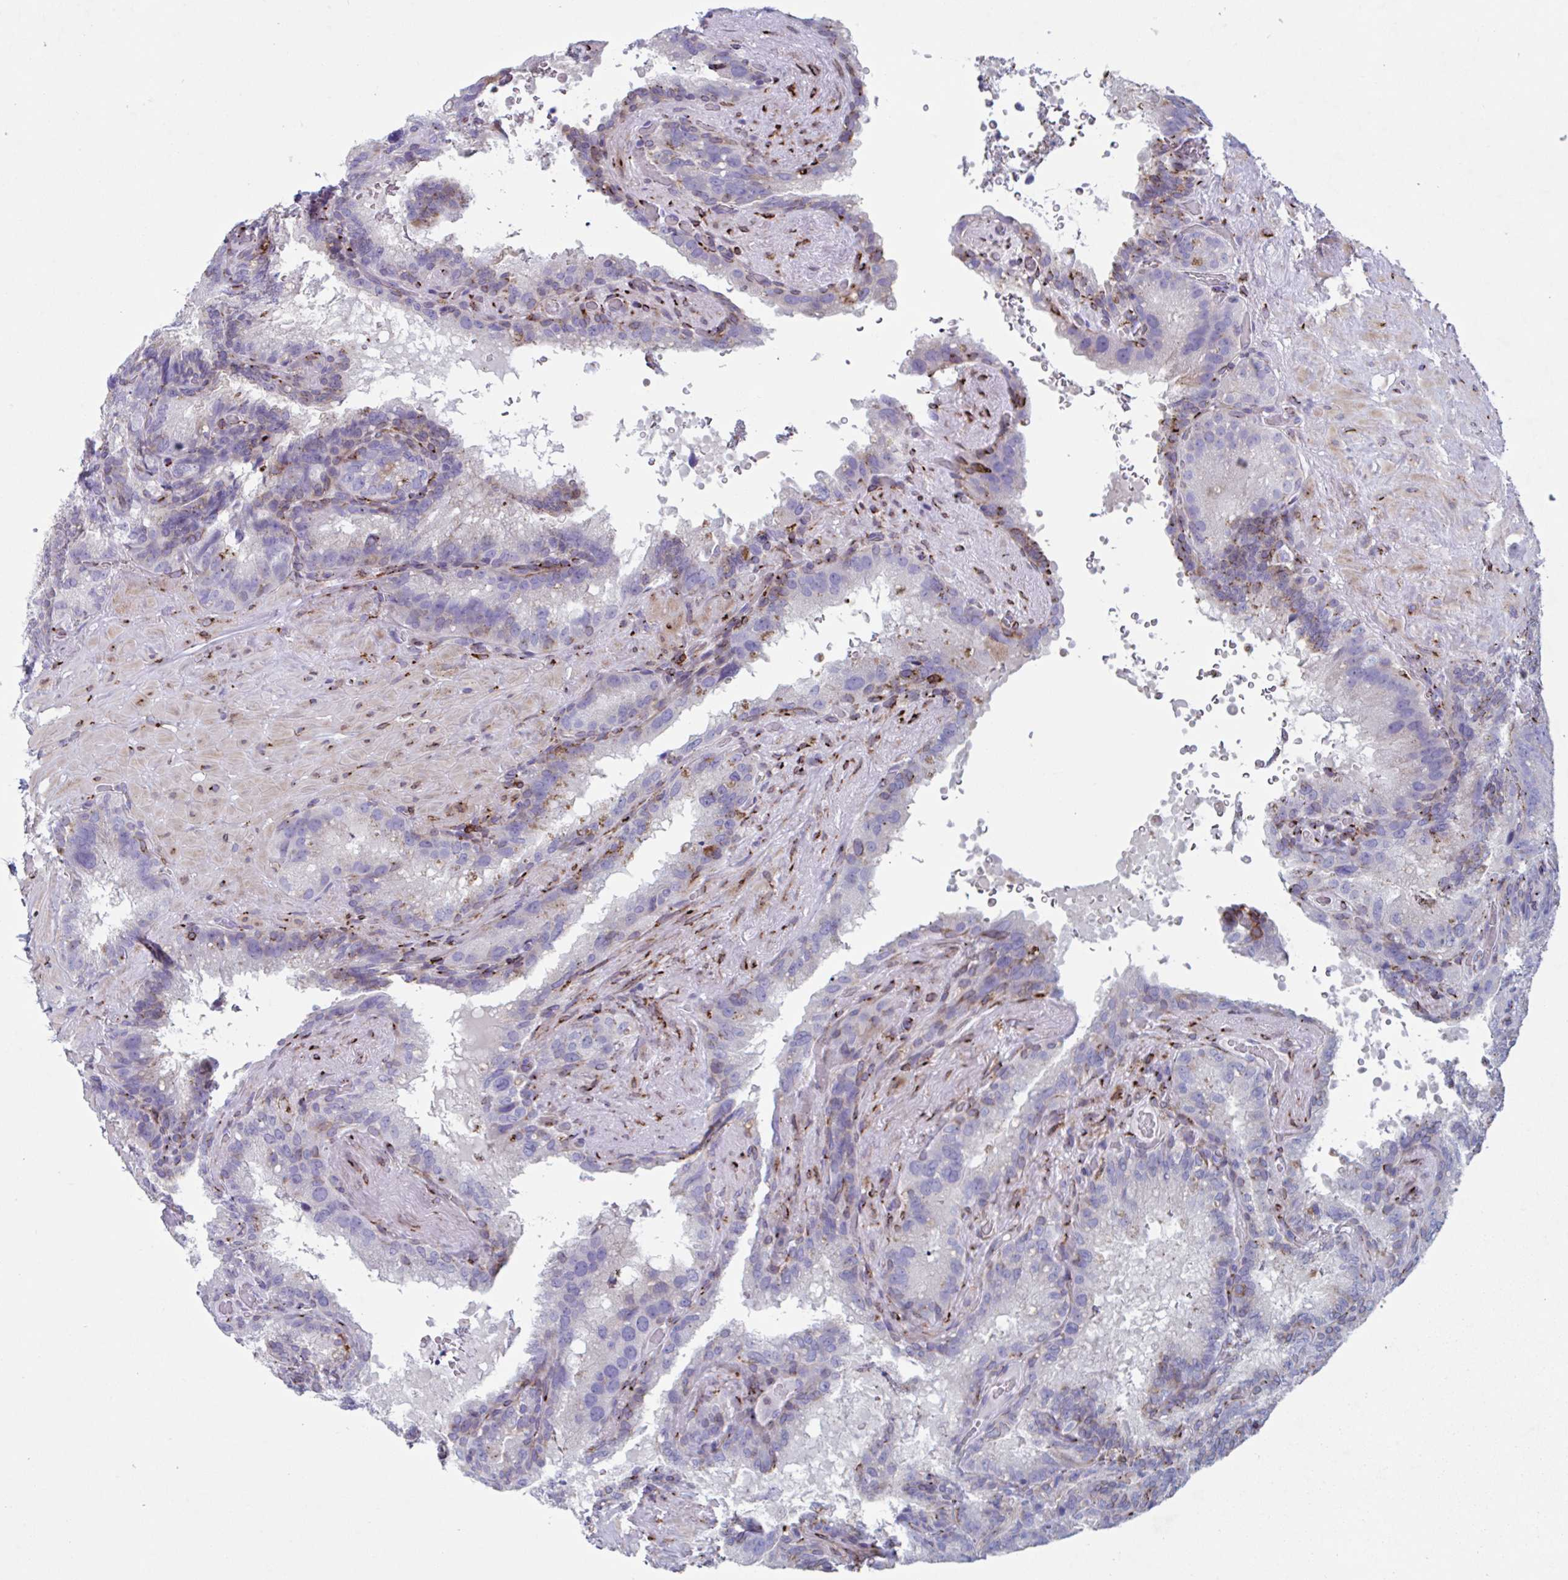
{"staining": {"intensity": "weak", "quantity": "<25%", "location": "cytoplasmic/membranous"}, "tissue": "seminal vesicle", "cell_type": "Glandular cells", "image_type": "normal", "snomed": [{"axis": "morphology", "description": "Normal tissue, NOS"}, {"axis": "topography", "description": "Seminal veicle"}], "caption": "Seminal vesicle stained for a protein using IHC reveals no positivity glandular cells.", "gene": "RFK", "patient": {"sex": "male", "age": 60}}